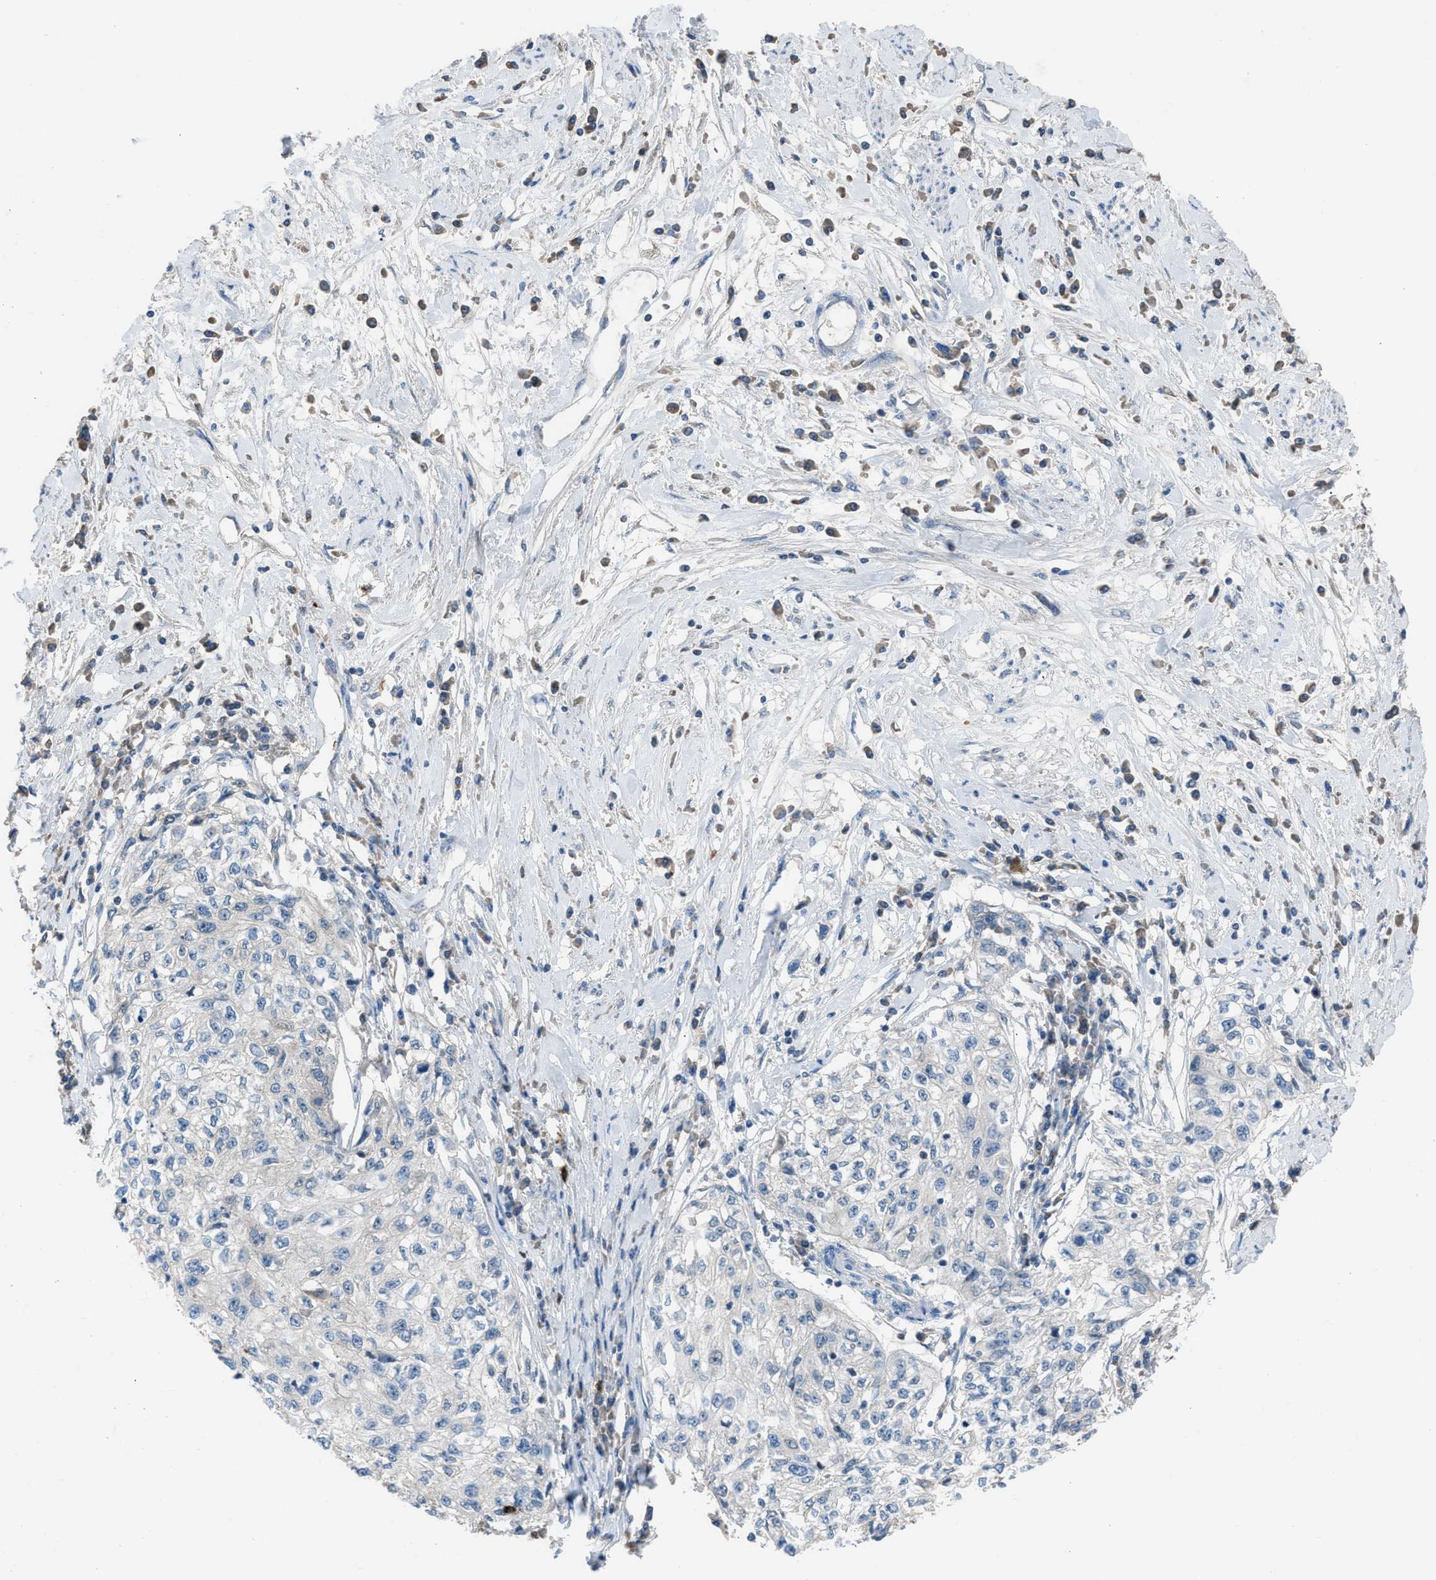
{"staining": {"intensity": "negative", "quantity": "none", "location": "none"}, "tissue": "cervical cancer", "cell_type": "Tumor cells", "image_type": "cancer", "snomed": [{"axis": "morphology", "description": "Squamous cell carcinoma, NOS"}, {"axis": "topography", "description": "Cervix"}], "caption": "Image shows no protein positivity in tumor cells of cervical cancer tissue.", "gene": "CFAP77", "patient": {"sex": "female", "age": 57}}